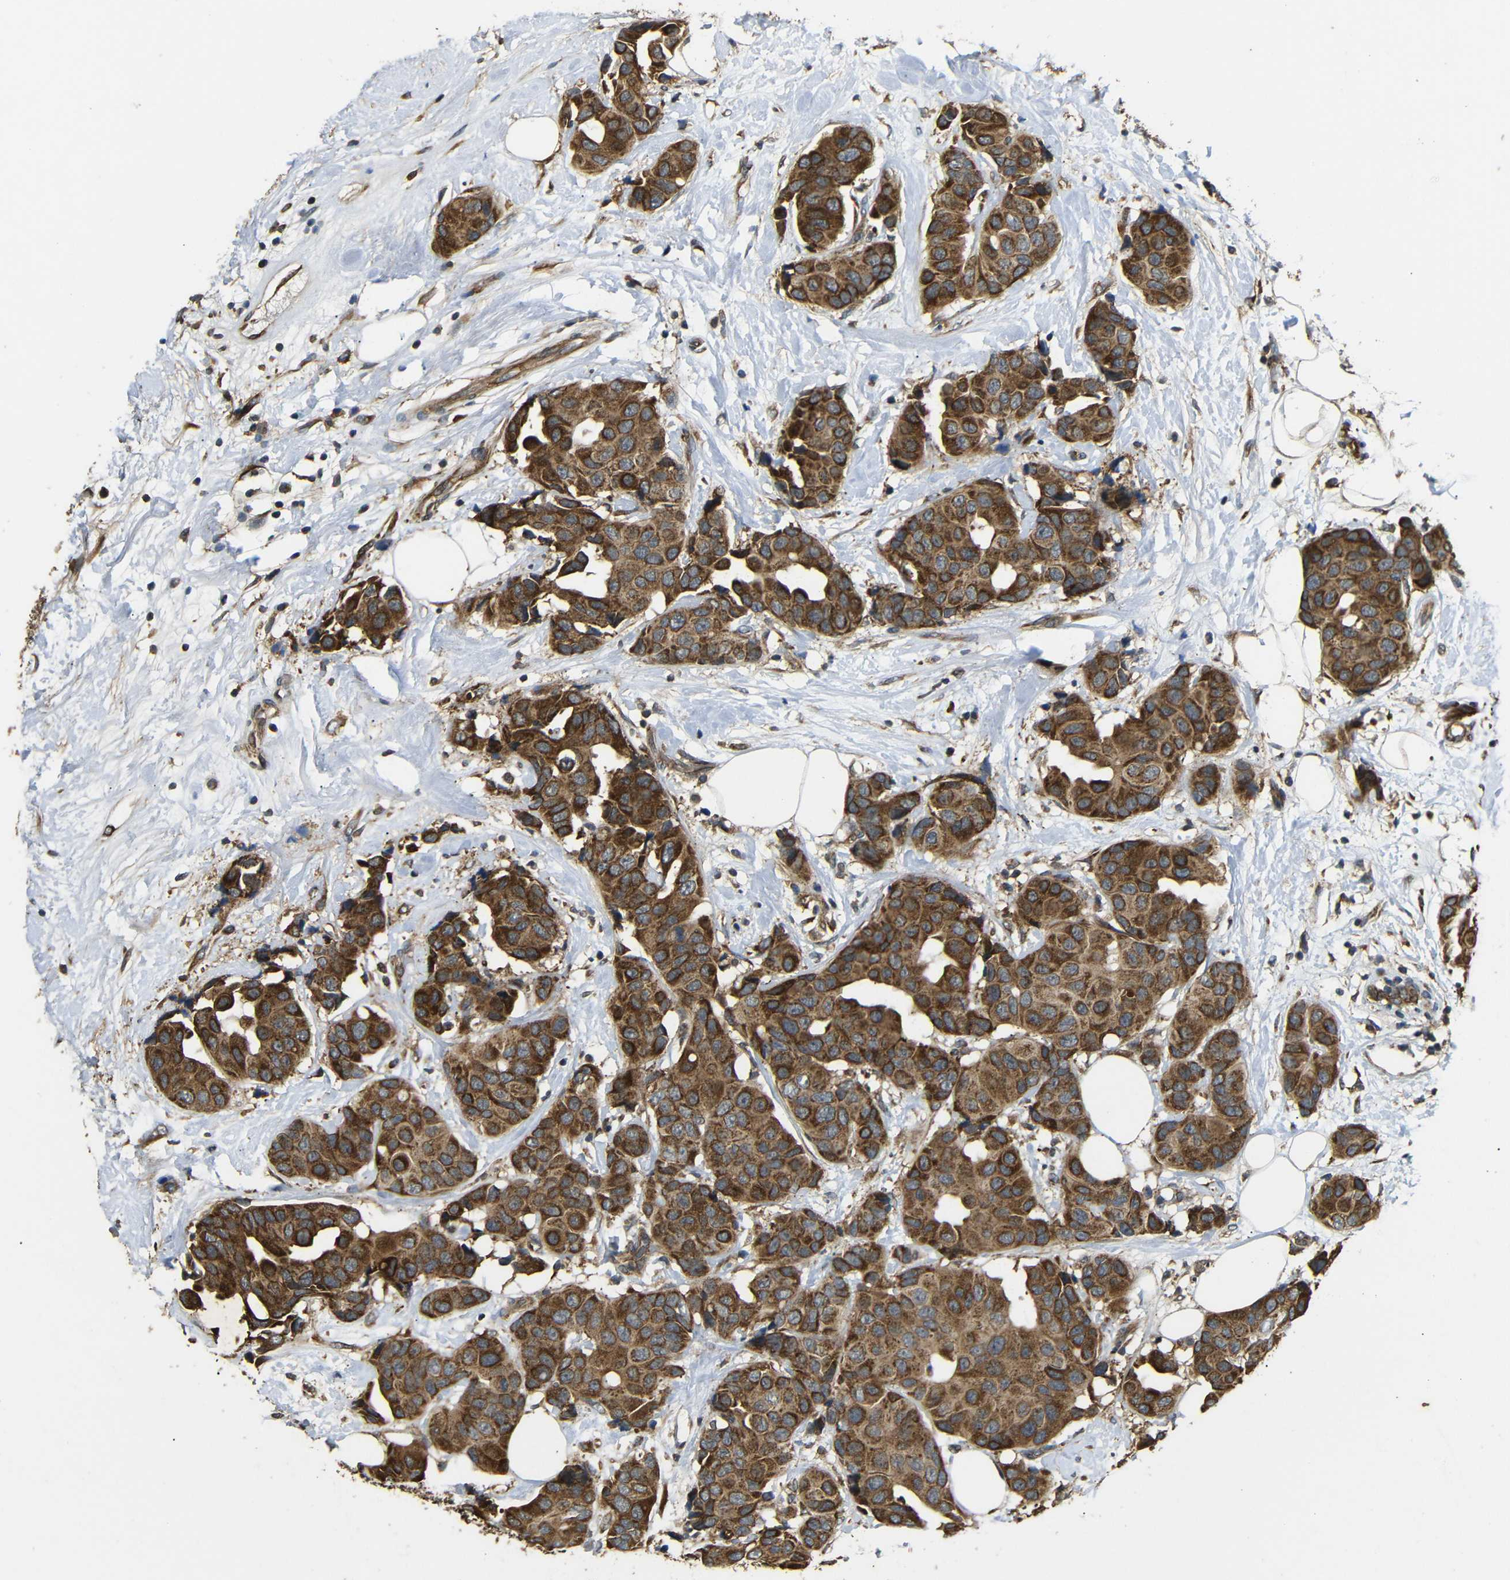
{"staining": {"intensity": "strong", "quantity": ">75%", "location": "cytoplasmic/membranous"}, "tissue": "breast cancer", "cell_type": "Tumor cells", "image_type": "cancer", "snomed": [{"axis": "morphology", "description": "Normal tissue, NOS"}, {"axis": "morphology", "description": "Duct carcinoma"}, {"axis": "topography", "description": "Breast"}], "caption": "DAB immunohistochemical staining of human breast cancer (intraductal carcinoma) reveals strong cytoplasmic/membranous protein staining in approximately >75% of tumor cells. (brown staining indicates protein expression, while blue staining denotes nuclei).", "gene": "TRPC1", "patient": {"sex": "female", "age": 39}}